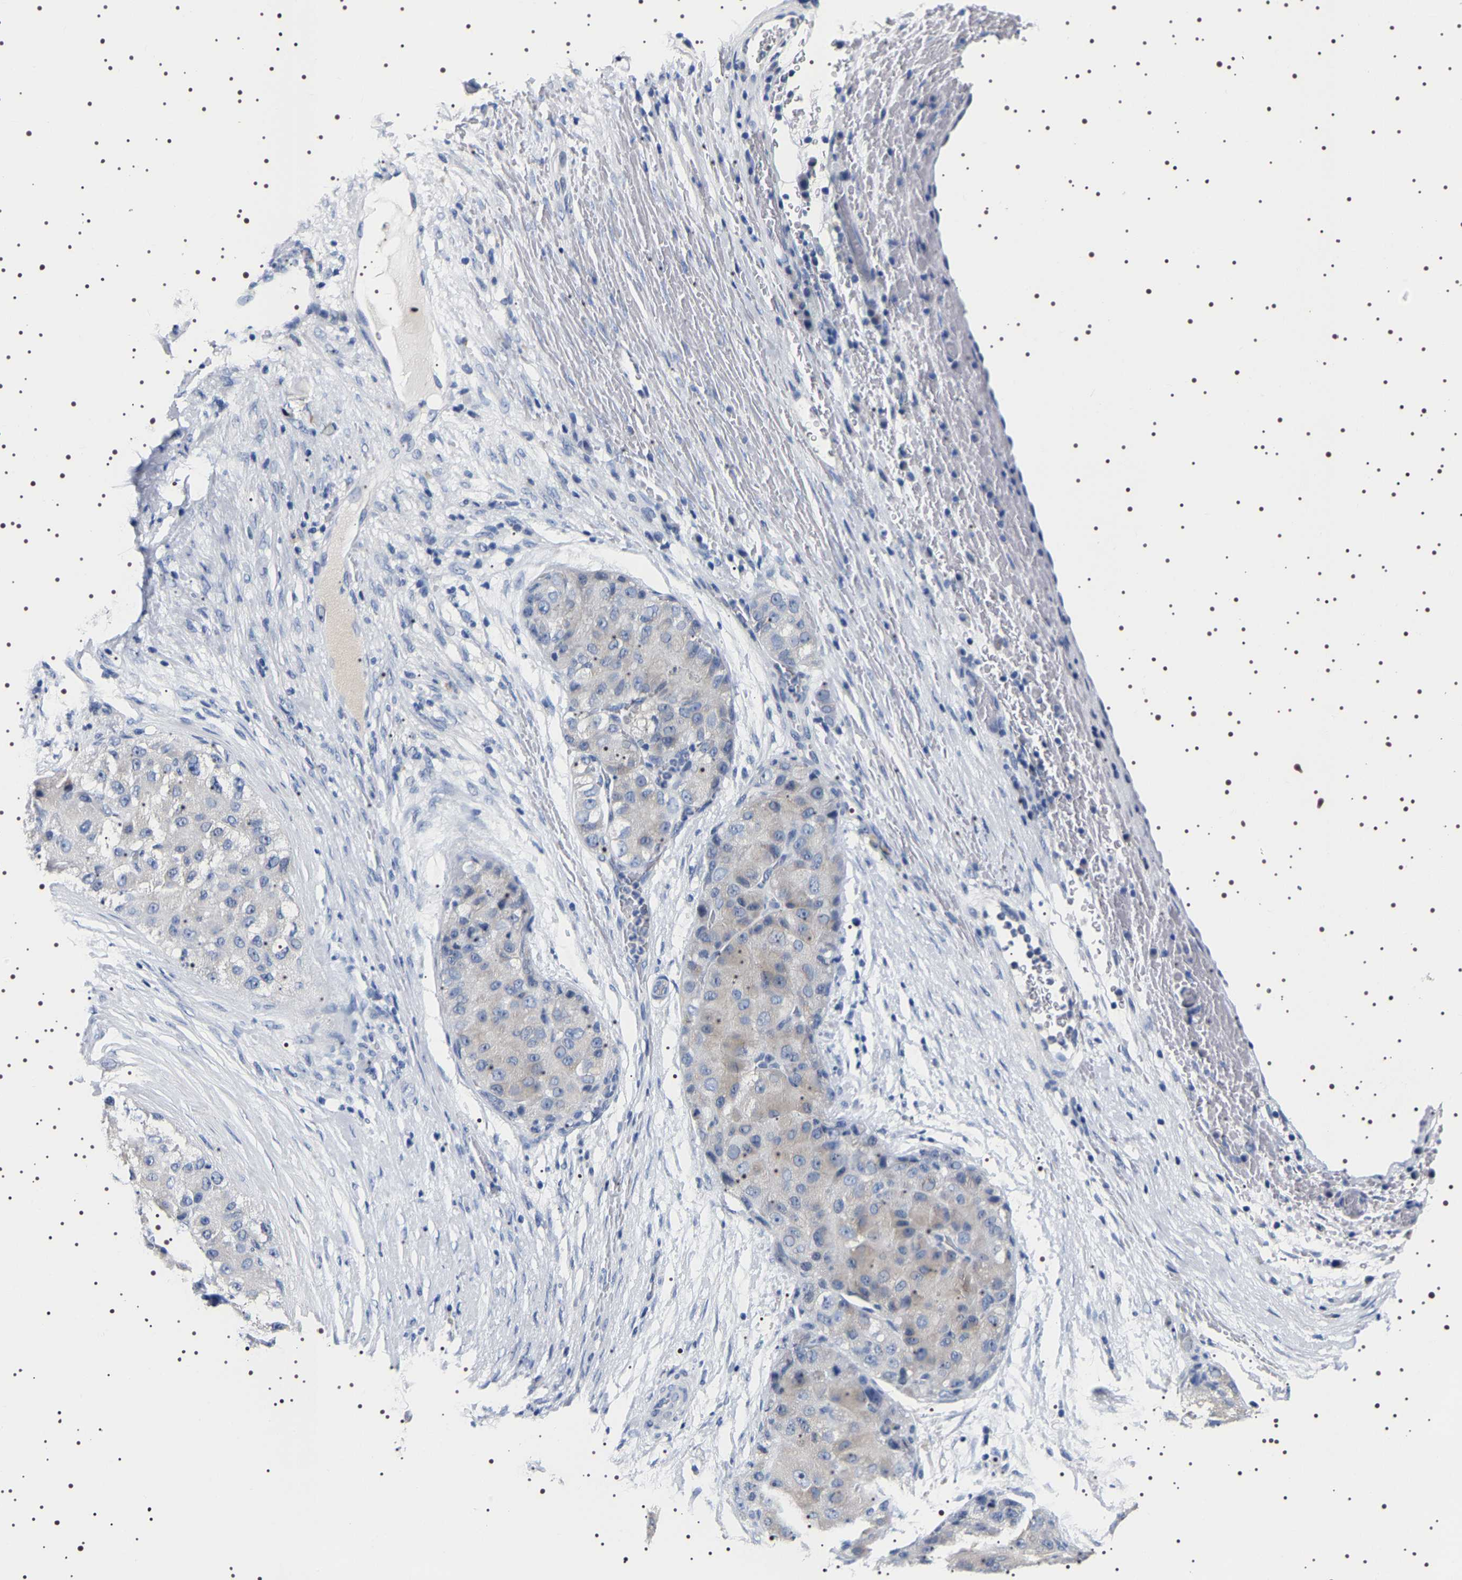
{"staining": {"intensity": "negative", "quantity": "none", "location": "none"}, "tissue": "liver cancer", "cell_type": "Tumor cells", "image_type": "cancer", "snomed": [{"axis": "morphology", "description": "Carcinoma, Hepatocellular, NOS"}, {"axis": "topography", "description": "Liver"}], "caption": "Immunohistochemical staining of human liver cancer reveals no significant expression in tumor cells. (Brightfield microscopy of DAB (3,3'-diaminobenzidine) immunohistochemistry at high magnification).", "gene": "UBQLN3", "patient": {"sex": "male", "age": 80}}